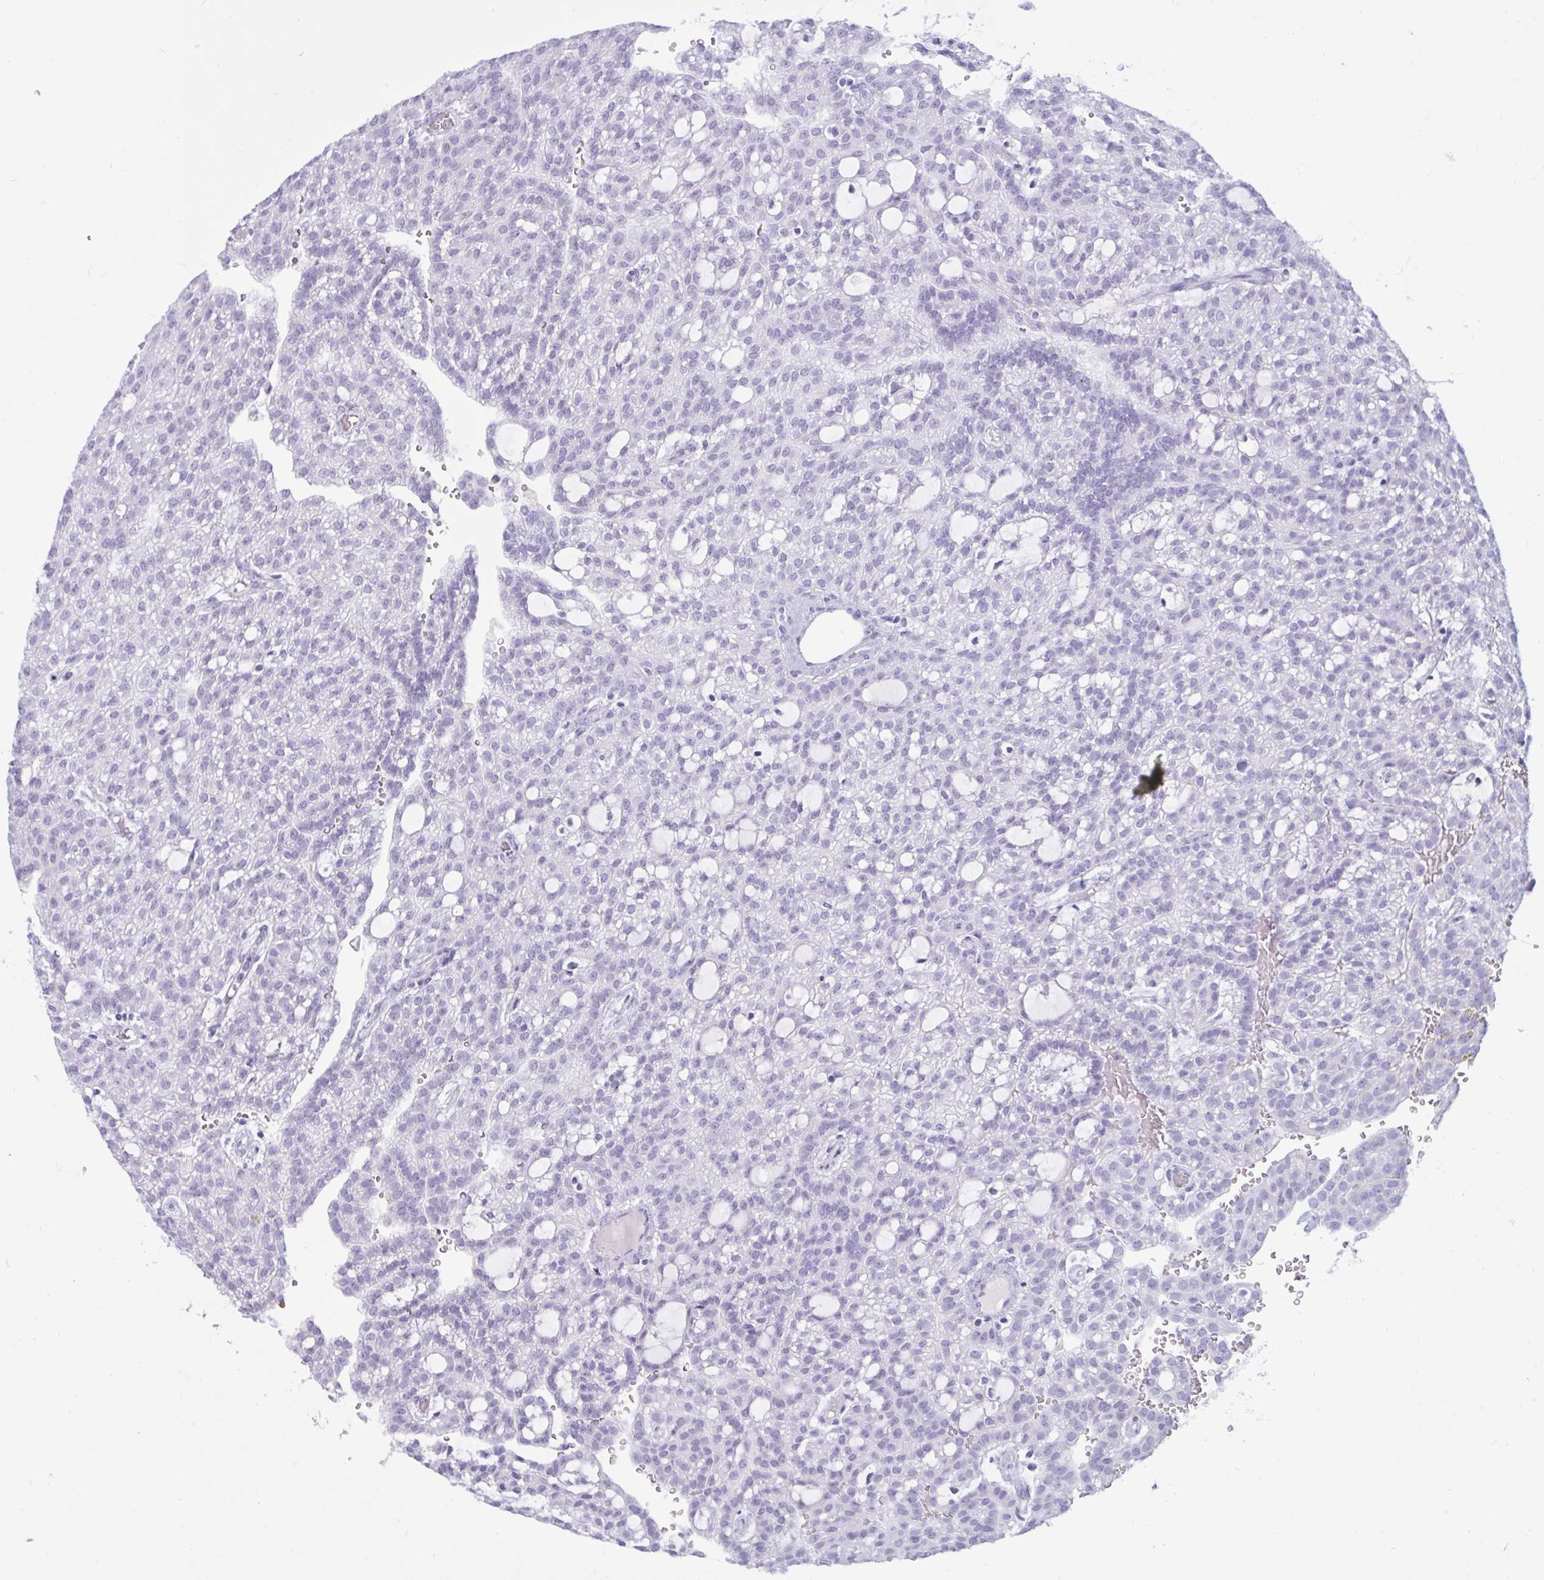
{"staining": {"intensity": "negative", "quantity": "none", "location": "none"}, "tissue": "renal cancer", "cell_type": "Tumor cells", "image_type": "cancer", "snomed": [{"axis": "morphology", "description": "Adenocarcinoma, NOS"}, {"axis": "topography", "description": "Kidney"}], "caption": "DAB (3,3'-diaminobenzidine) immunohistochemical staining of human renal cancer exhibits no significant staining in tumor cells. (Stains: DAB (3,3'-diaminobenzidine) immunohistochemistry with hematoxylin counter stain, Microscopy: brightfield microscopy at high magnification).", "gene": "BBS10", "patient": {"sex": "male", "age": 63}}